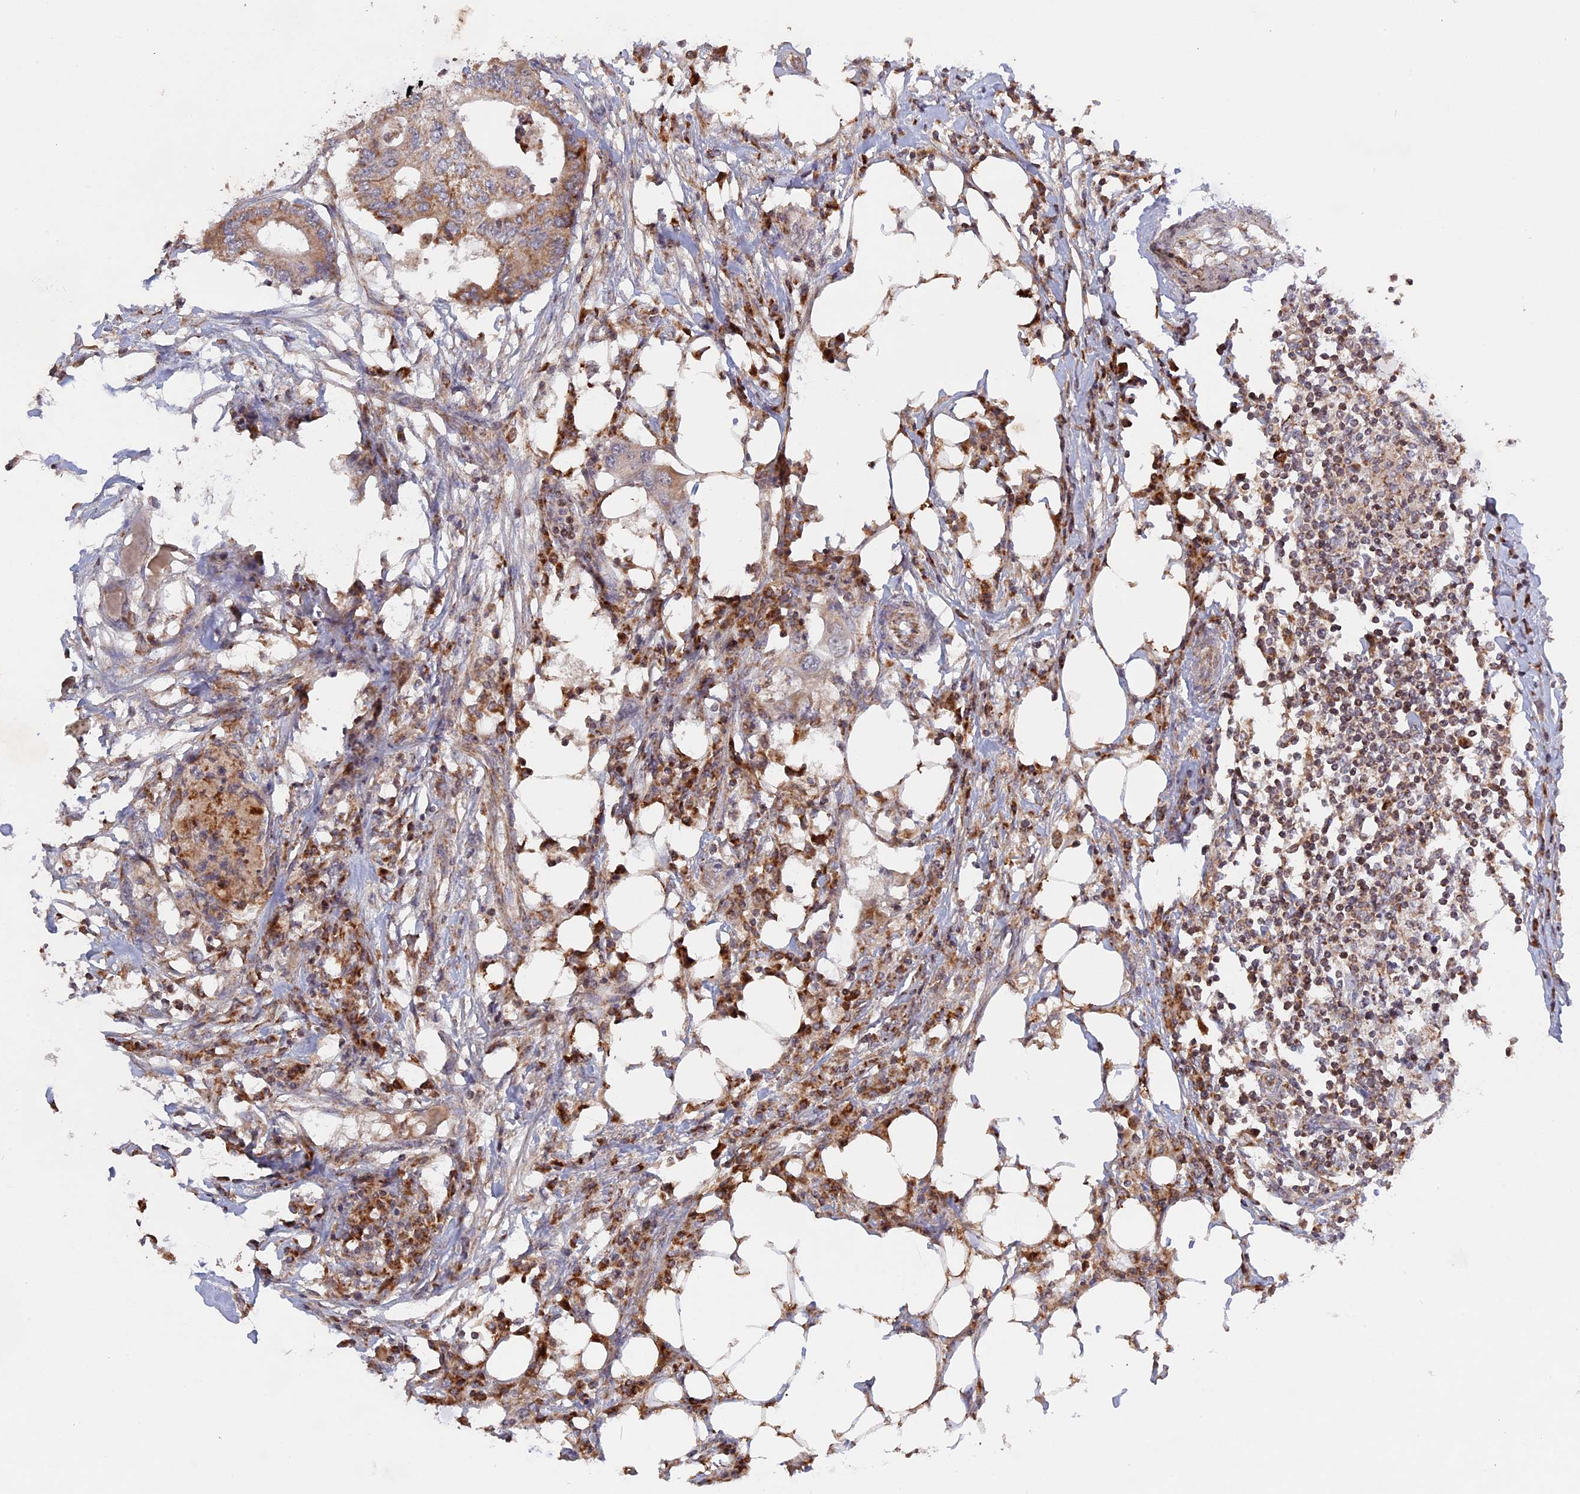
{"staining": {"intensity": "moderate", "quantity": ">75%", "location": "cytoplasmic/membranous"}, "tissue": "colorectal cancer", "cell_type": "Tumor cells", "image_type": "cancer", "snomed": [{"axis": "morphology", "description": "Adenocarcinoma, NOS"}, {"axis": "topography", "description": "Colon"}], "caption": "IHC histopathology image of neoplastic tissue: human colorectal cancer (adenocarcinoma) stained using immunohistochemistry (IHC) exhibits medium levels of moderate protein expression localized specifically in the cytoplasmic/membranous of tumor cells, appearing as a cytoplasmic/membranous brown color.", "gene": "MPV17L", "patient": {"sex": "male", "age": 71}}